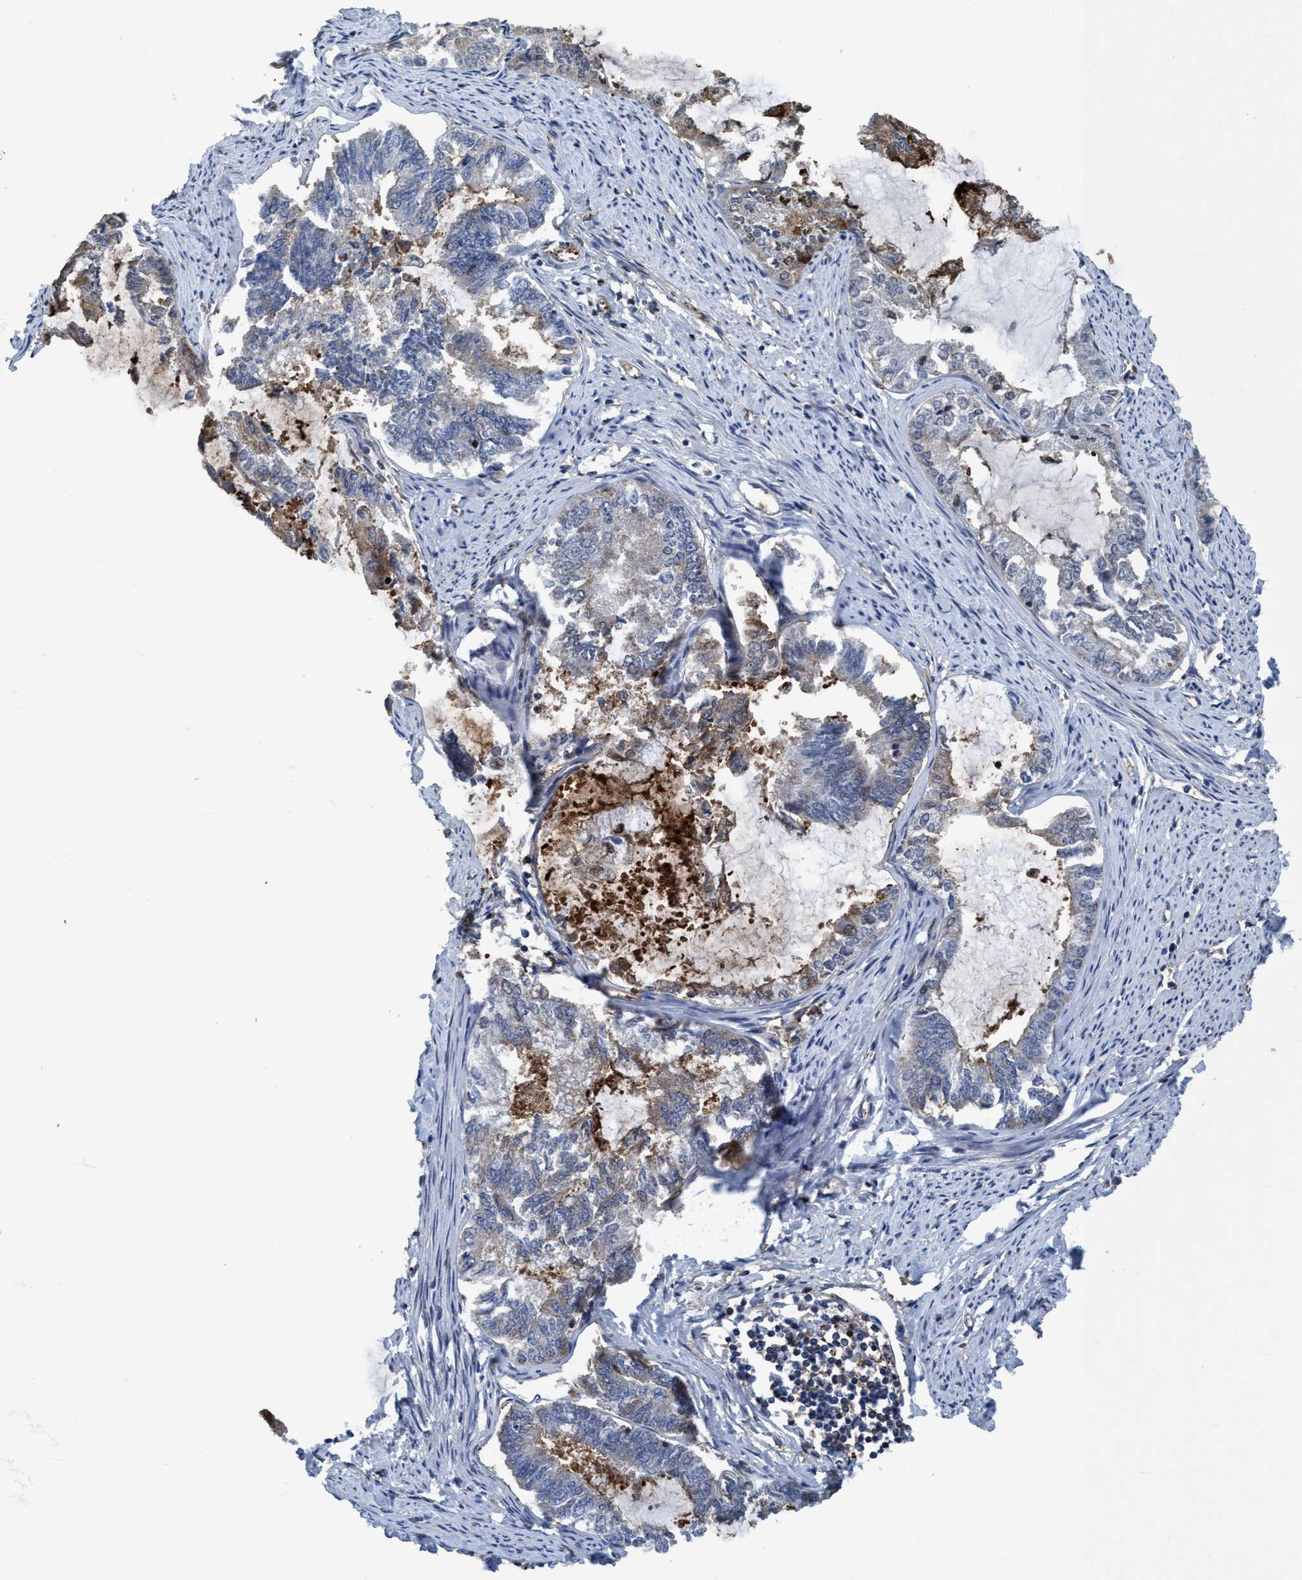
{"staining": {"intensity": "weak", "quantity": "<25%", "location": "cytoplasmic/membranous"}, "tissue": "endometrial cancer", "cell_type": "Tumor cells", "image_type": "cancer", "snomed": [{"axis": "morphology", "description": "Adenocarcinoma, NOS"}, {"axis": "topography", "description": "Endometrium"}], "caption": "This is an immunohistochemistry image of endometrial cancer (adenocarcinoma). There is no staining in tumor cells.", "gene": "NMT1", "patient": {"sex": "female", "age": 86}}